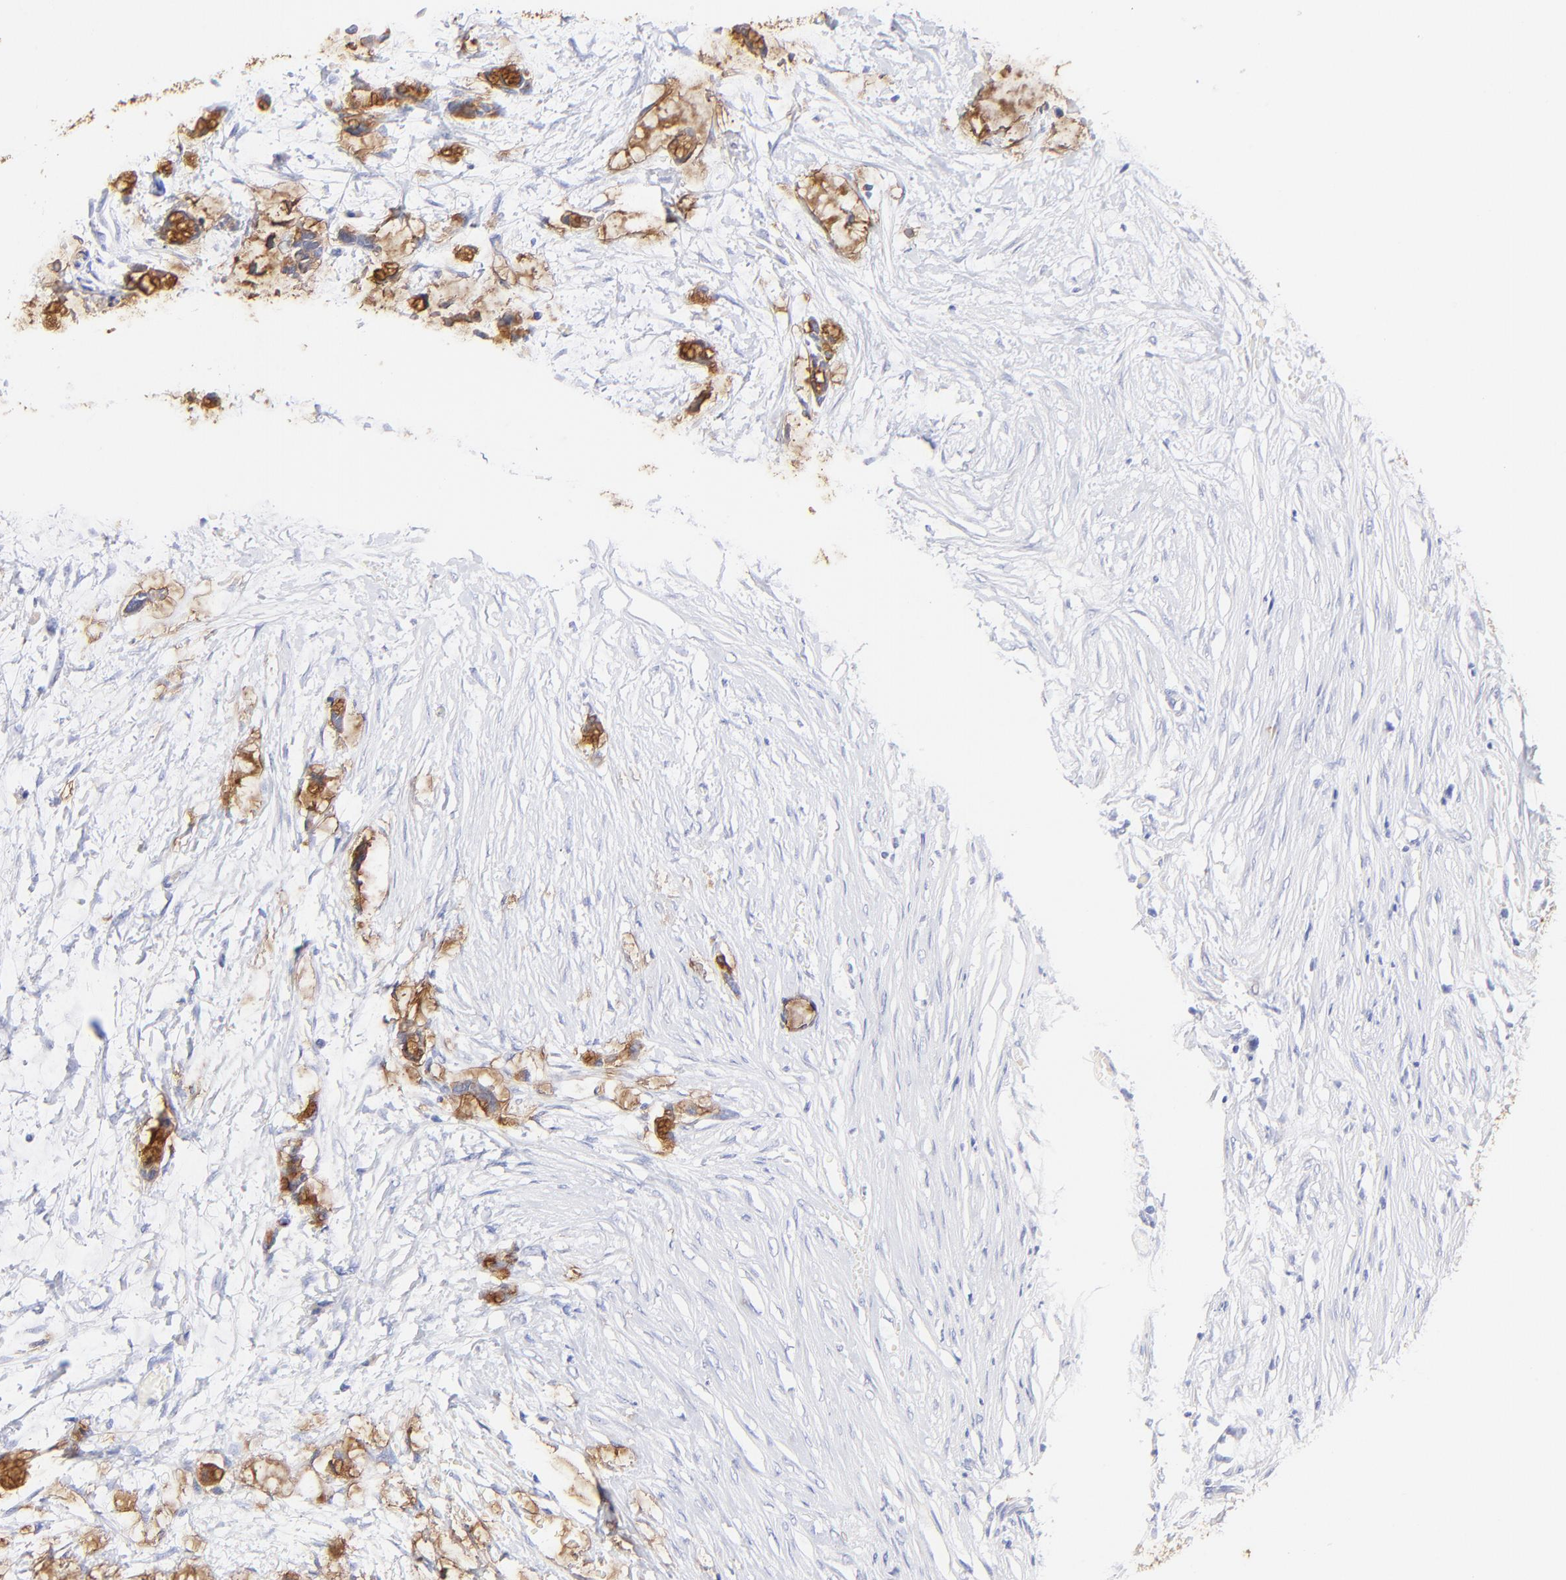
{"staining": {"intensity": "negative", "quantity": "none", "location": "none"}, "tissue": "colorectal cancer", "cell_type": "Tumor cells", "image_type": "cancer", "snomed": [{"axis": "morphology", "description": "Normal tissue, NOS"}, {"axis": "morphology", "description": "Adenocarcinoma, NOS"}, {"axis": "topography", "description": "Colon"}, {"axis": "topography", "description": "Peripheral nerve tissue"}], "caption": "DAB immunohistochemical staining of colorectal cancer displays no significant positivity in tumor cells.", "gene": "RAB3A", "patient": {"sex": "male", "age": 14}}